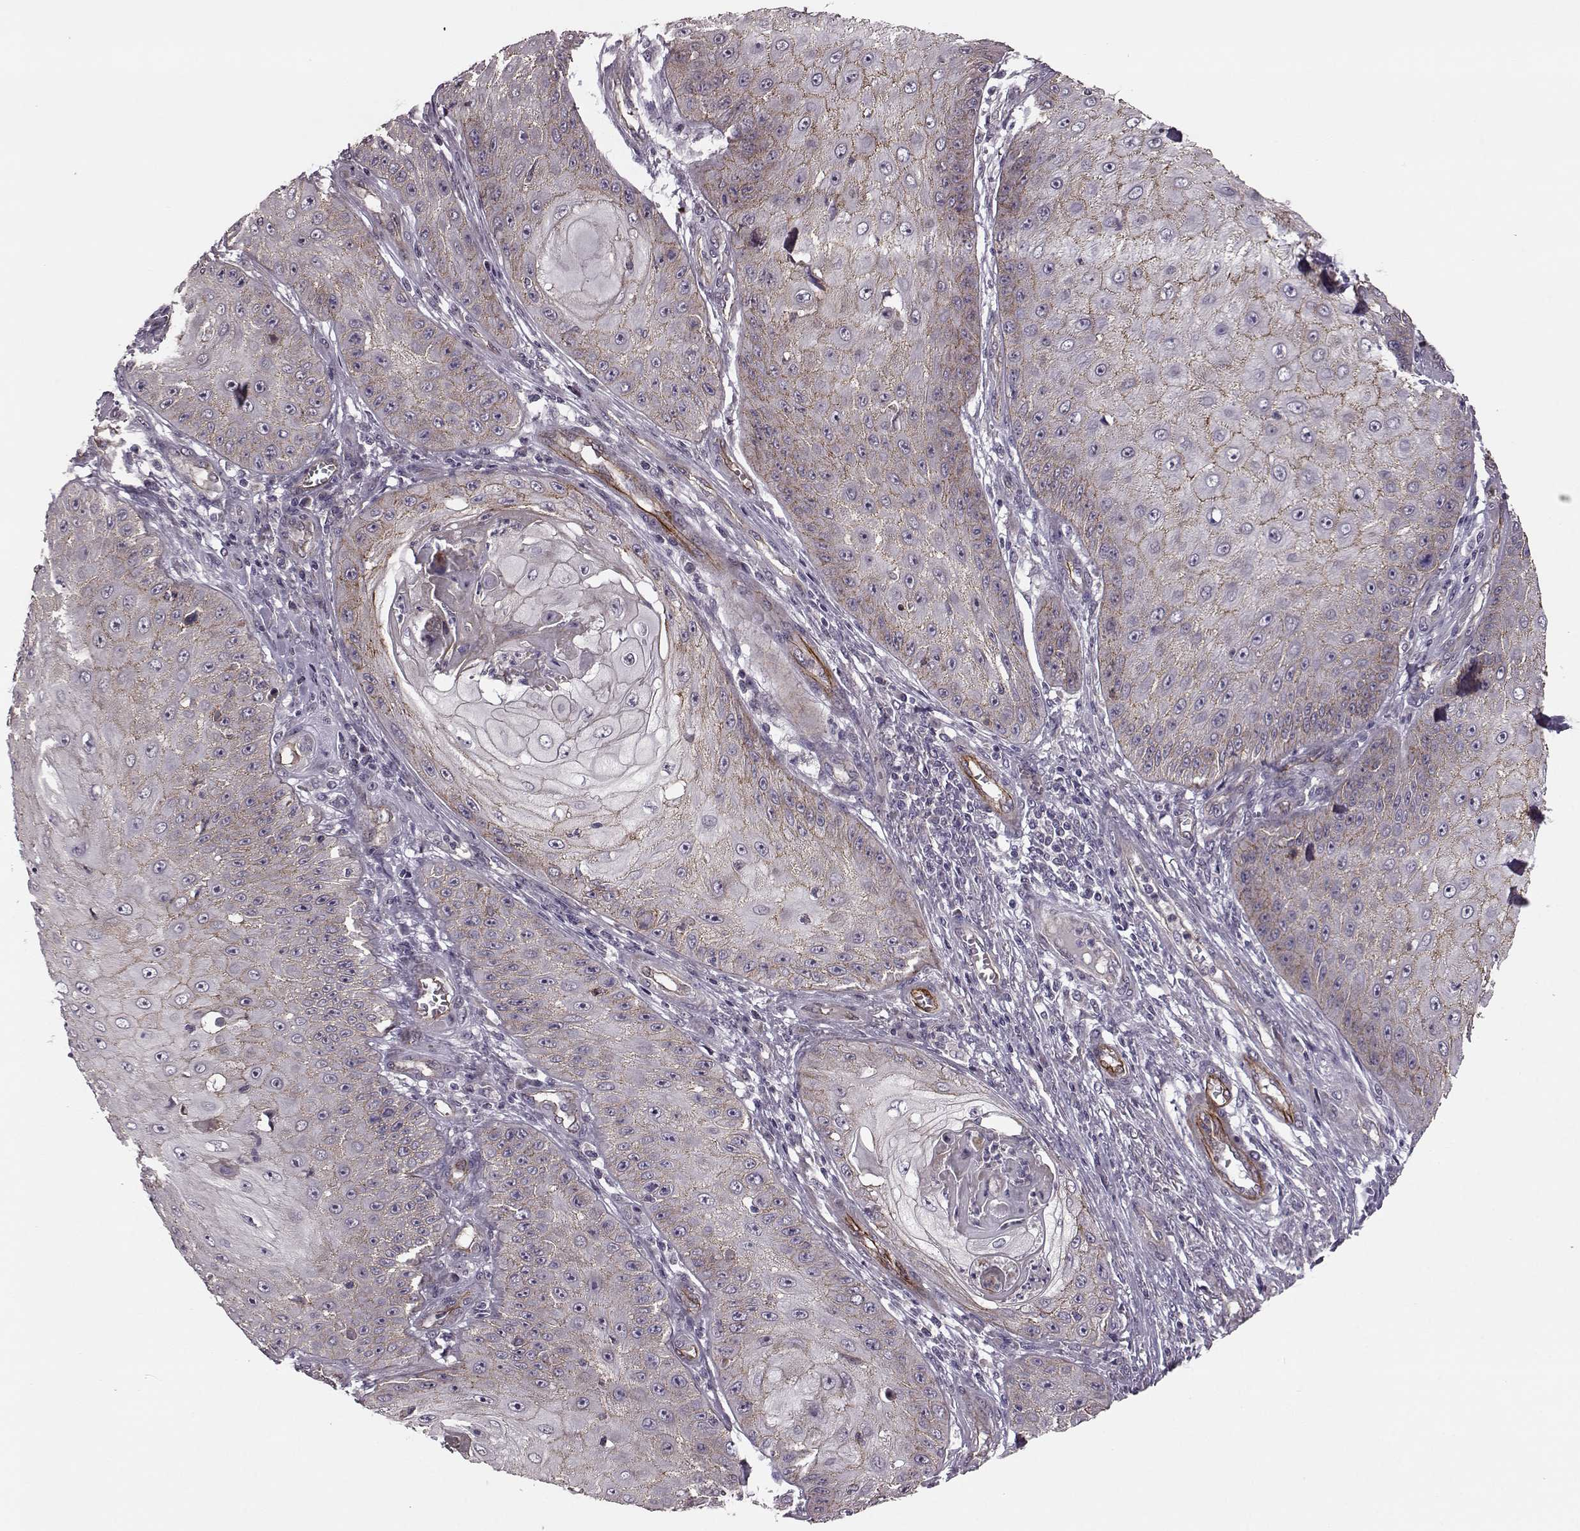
{"staining": {"intensity": "weak", "quantity": ">75%", "location": "cytoplasmic/membranous"}, "tissue": "skin cancer", "cell_type": "Tumor cells", "image_type": "cancer", "snomed": [{"axis": "morphology", "description": "Squamous cell carcinoma, NOS"}, {"axis": "topography", "description": "Skin"}], "caption": "A brown stain shows weak cytoplasmic/membranous positivity of a protein in skin squamous cell carcinoma tumor cells.", "gene": "SYNPO", "patient": {"sex": "male", "age": 70}}